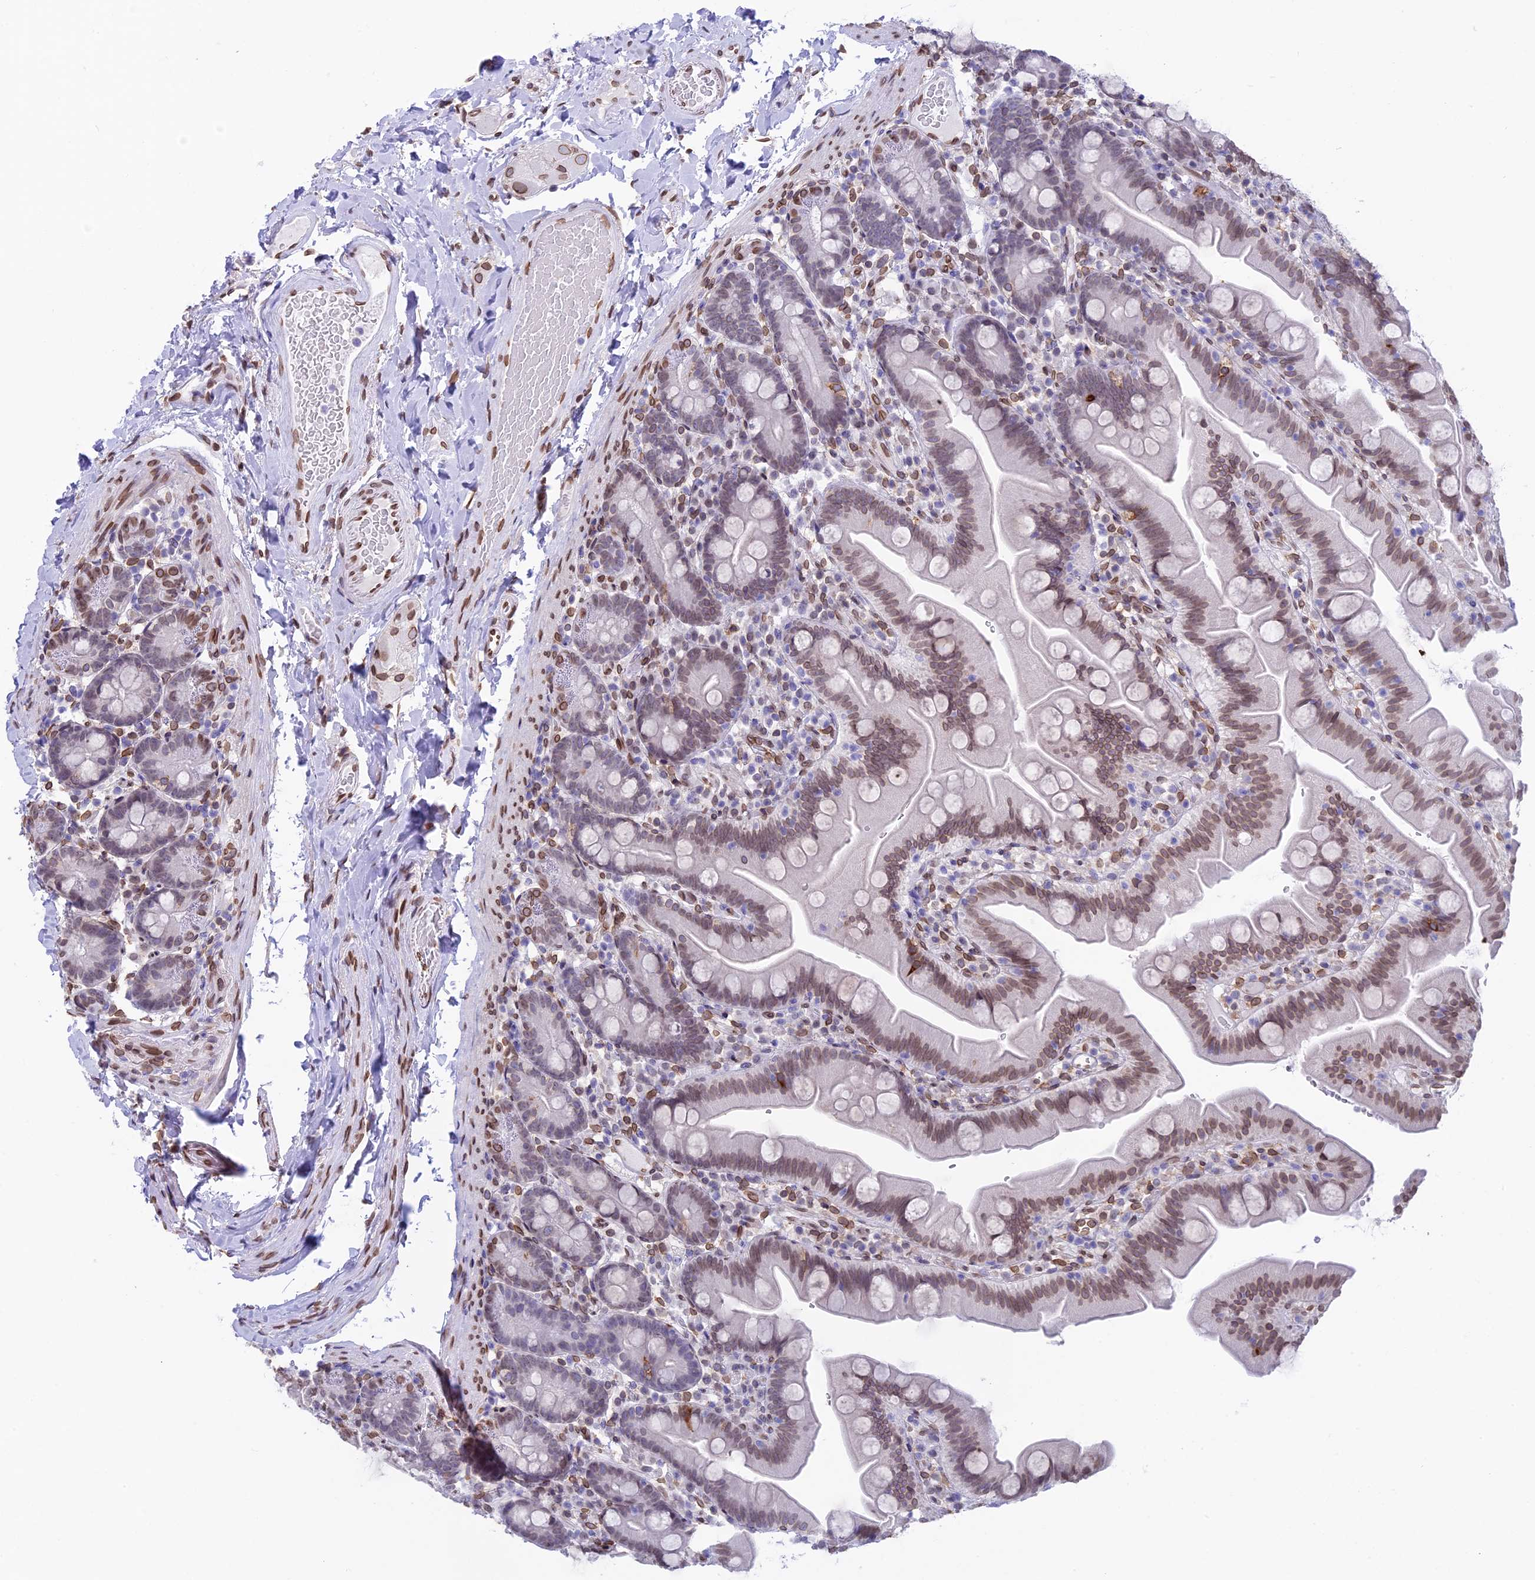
{"staining": {"intensity": "weak", "quantity": "25%-75%", "location": "nuclear"}, "tissue": "small intestine", "cell_type": "Glandular cells", "image_type": "normal", "snomed": [{"axis": "morphology", "description": "Normal tissue, NOS"}, {"axis": "topography", "description": "Small intestine"}], "caption": "A low amount of weak nuclear staining is appreciated in approximately 25%-75% of glandular cells in unremarkable small intestine. The staining is performed using DAB brown chromogen to label protein expression. The nuclei are counter-stained blue using hematoxylin.", "gene": "TMPRSS7", "patient": {"sex": "female", "age": 68}}